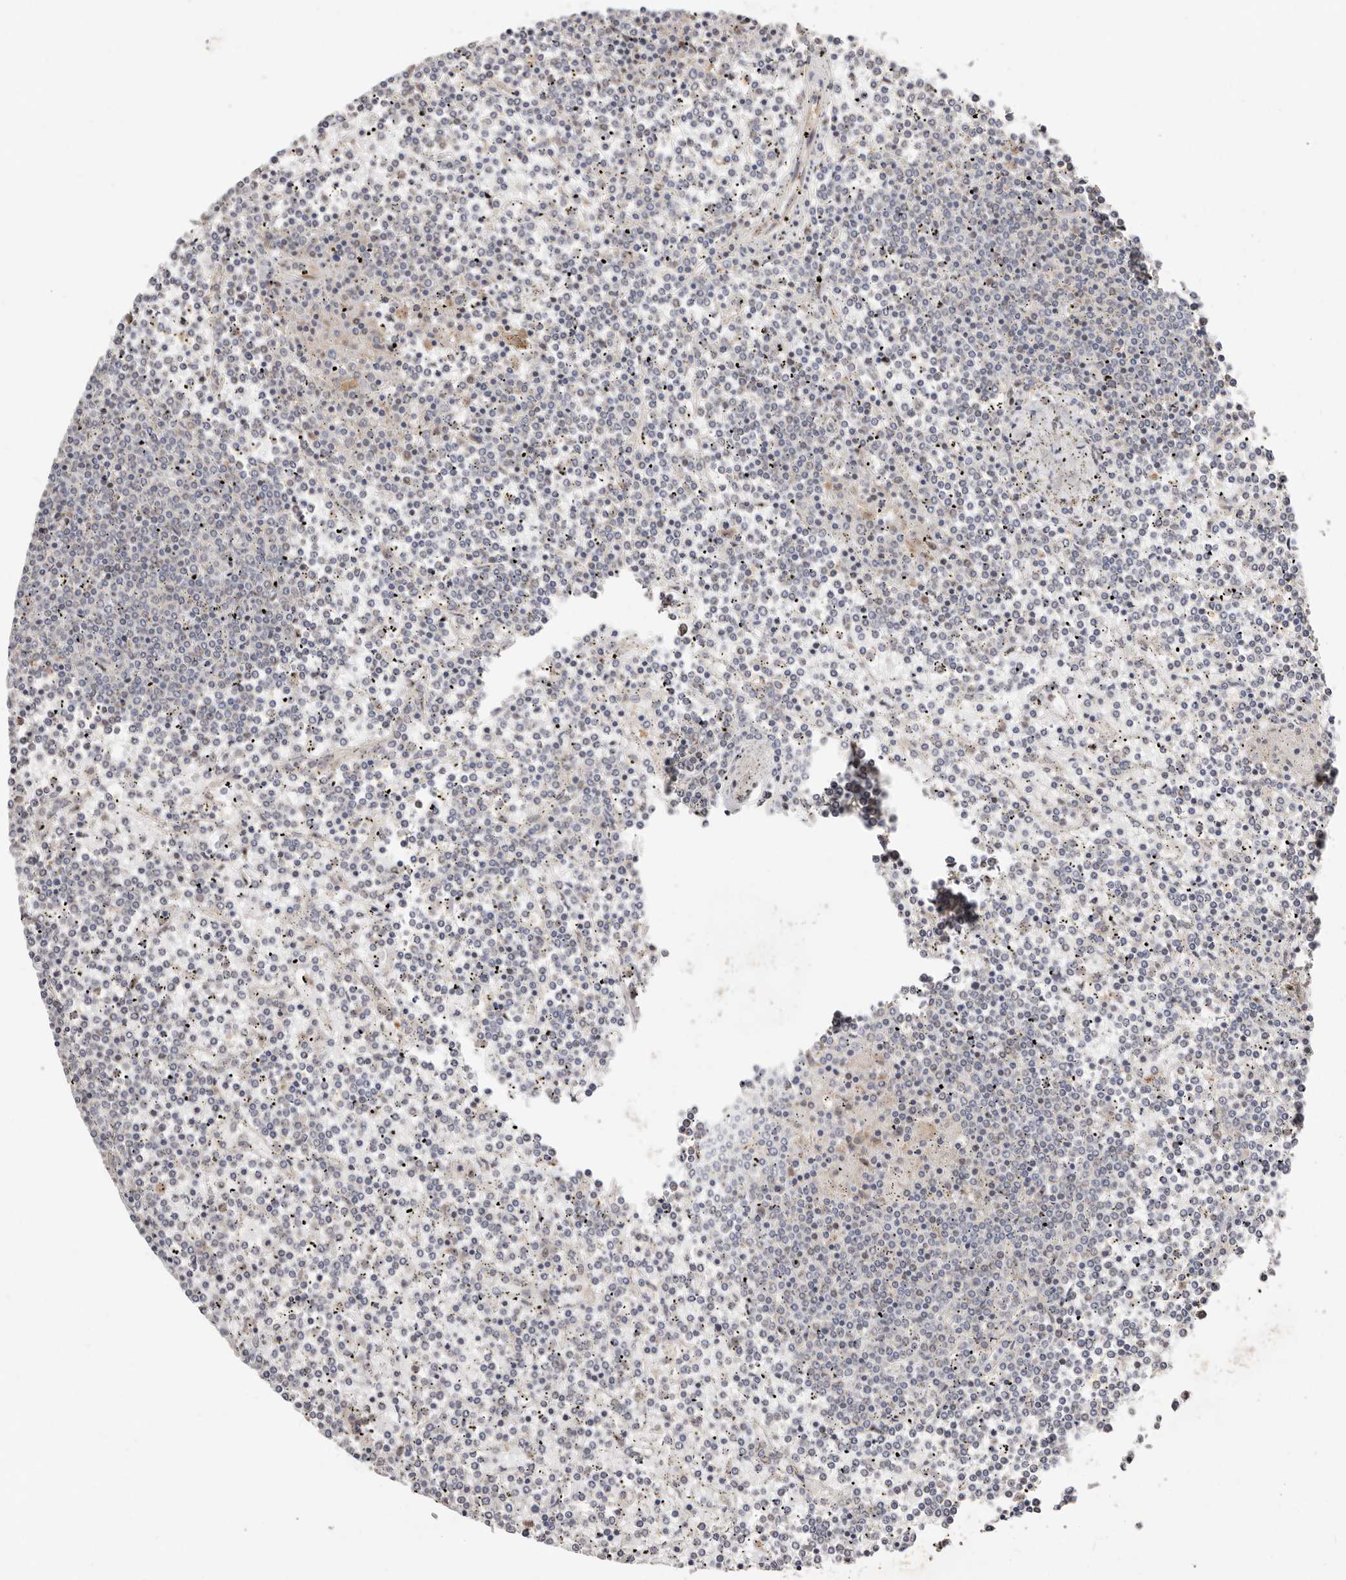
{"staining": {"intensity": "negative", "quantity": "none", "location": "none"}, "tissue": "lymphoma", "cell_type": "Tumor cells", "image_type": "cancer", "snomed": [{"axis": "morphology", "description": "Malignant lymphoma, non-Hodgkin's type, Low grade"}, {"axis": "topography", "description": "Spleen"}], "caption": "DAB (3,3'-diaminobenzidine) immunohistochemical staining of human lymphoma exhibits no significant staining in tumor cells.", "gene": "USP33", "patient": {"sex": "female", "age": 19}}